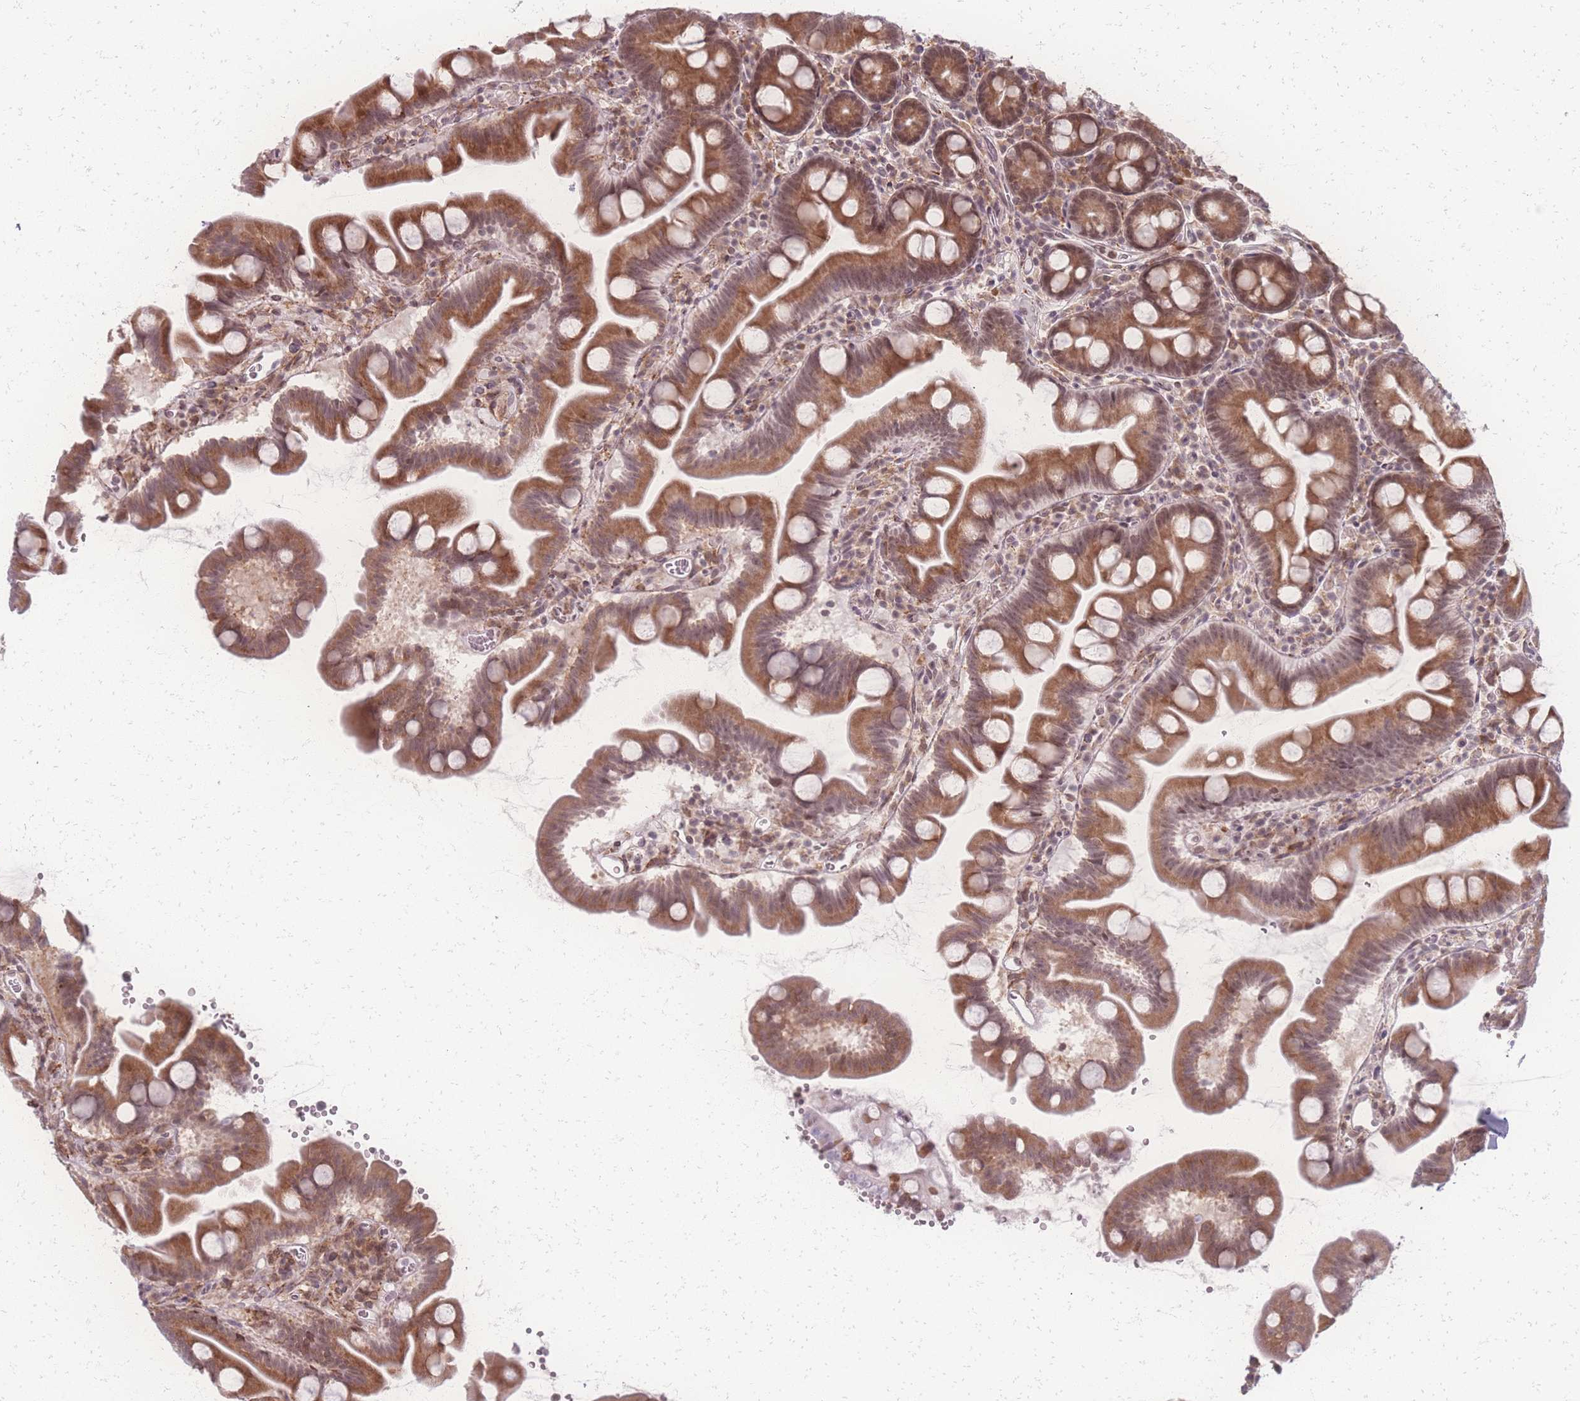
{"staining": {"intensity": "strong", "quantity": ">75%", "location": "cytoplasmic/membranous"}, "tissue": "small intestine", "cell_type": "Glandular cells", "image_type": "normal", "snomed": [{"axis": "morphology", "description": "Normal tissue, NOS"}, {"axis": "topography", "description": "Small intestine"}], "caption": "This photomicrograph reveals unremarkable small intestine stained with immunohistochemistry to label a protein in brown. The cytoplasmic/membranous of glandular cells show strong positivity for the protein. Nuclei are counter-stained blue.", "gene": "ZC3H13", "patient": {"sex": "female", "age": 68}}